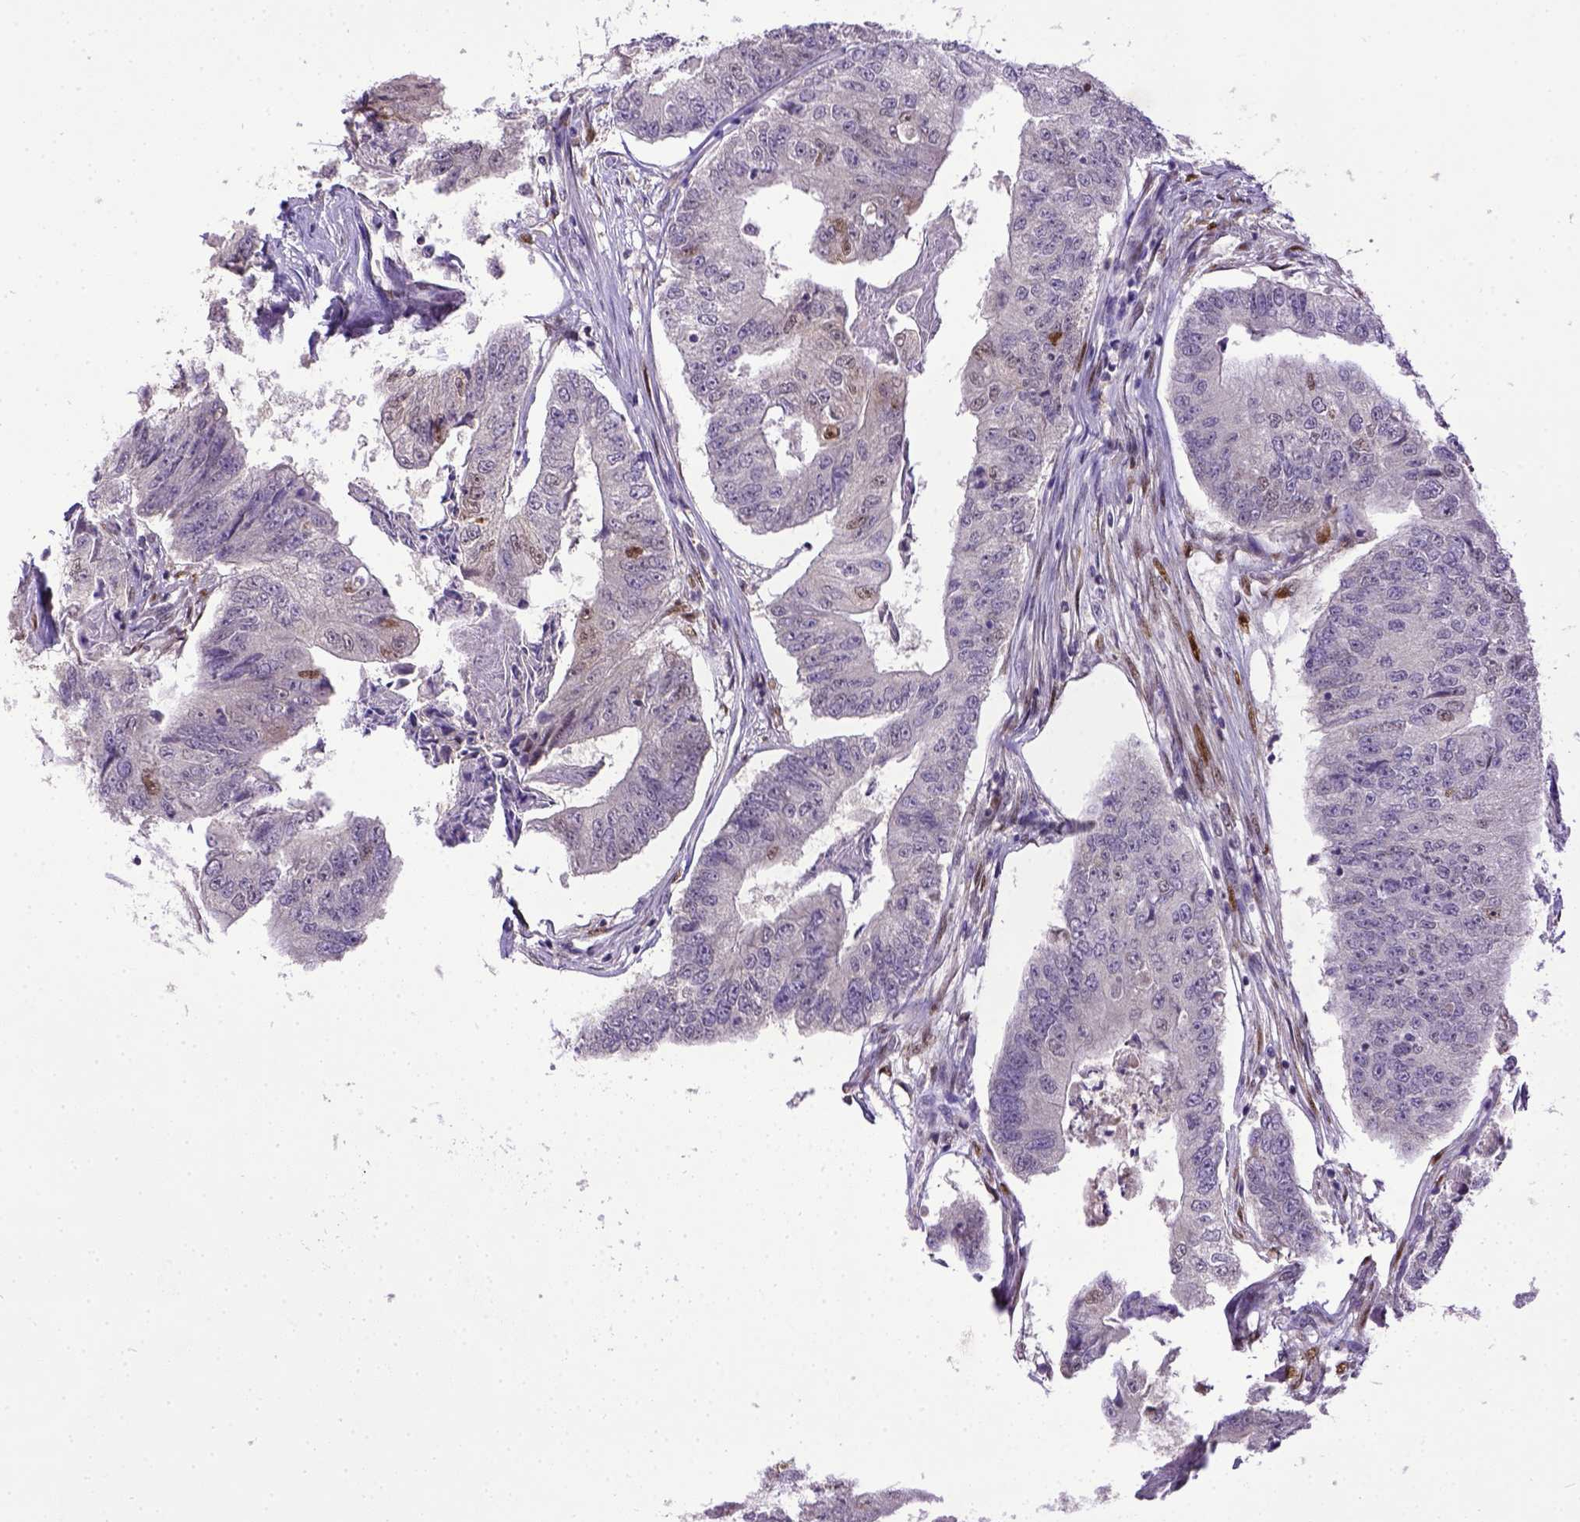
{"staining": {"intensity": "moderate", "quantity": "<25%", "location": "nuclear"}, "tissue": "colorectal cancer", "cell_type": "Tumor cells", "image_type": "cancer", "snomed": [{"axis": "morphology", "description": "Adenocarcinoma, NOS"}, {"axis": "topography", "description": "Colon"}], "caption": "Brown immunohistochemical staining in human adenocarcinoma (colorectal) shows moderate nuclear staining in approximately <25% of tumor cells.", "gene": "CDKN1A", "patient": {"sex": "female", "age": 67}}